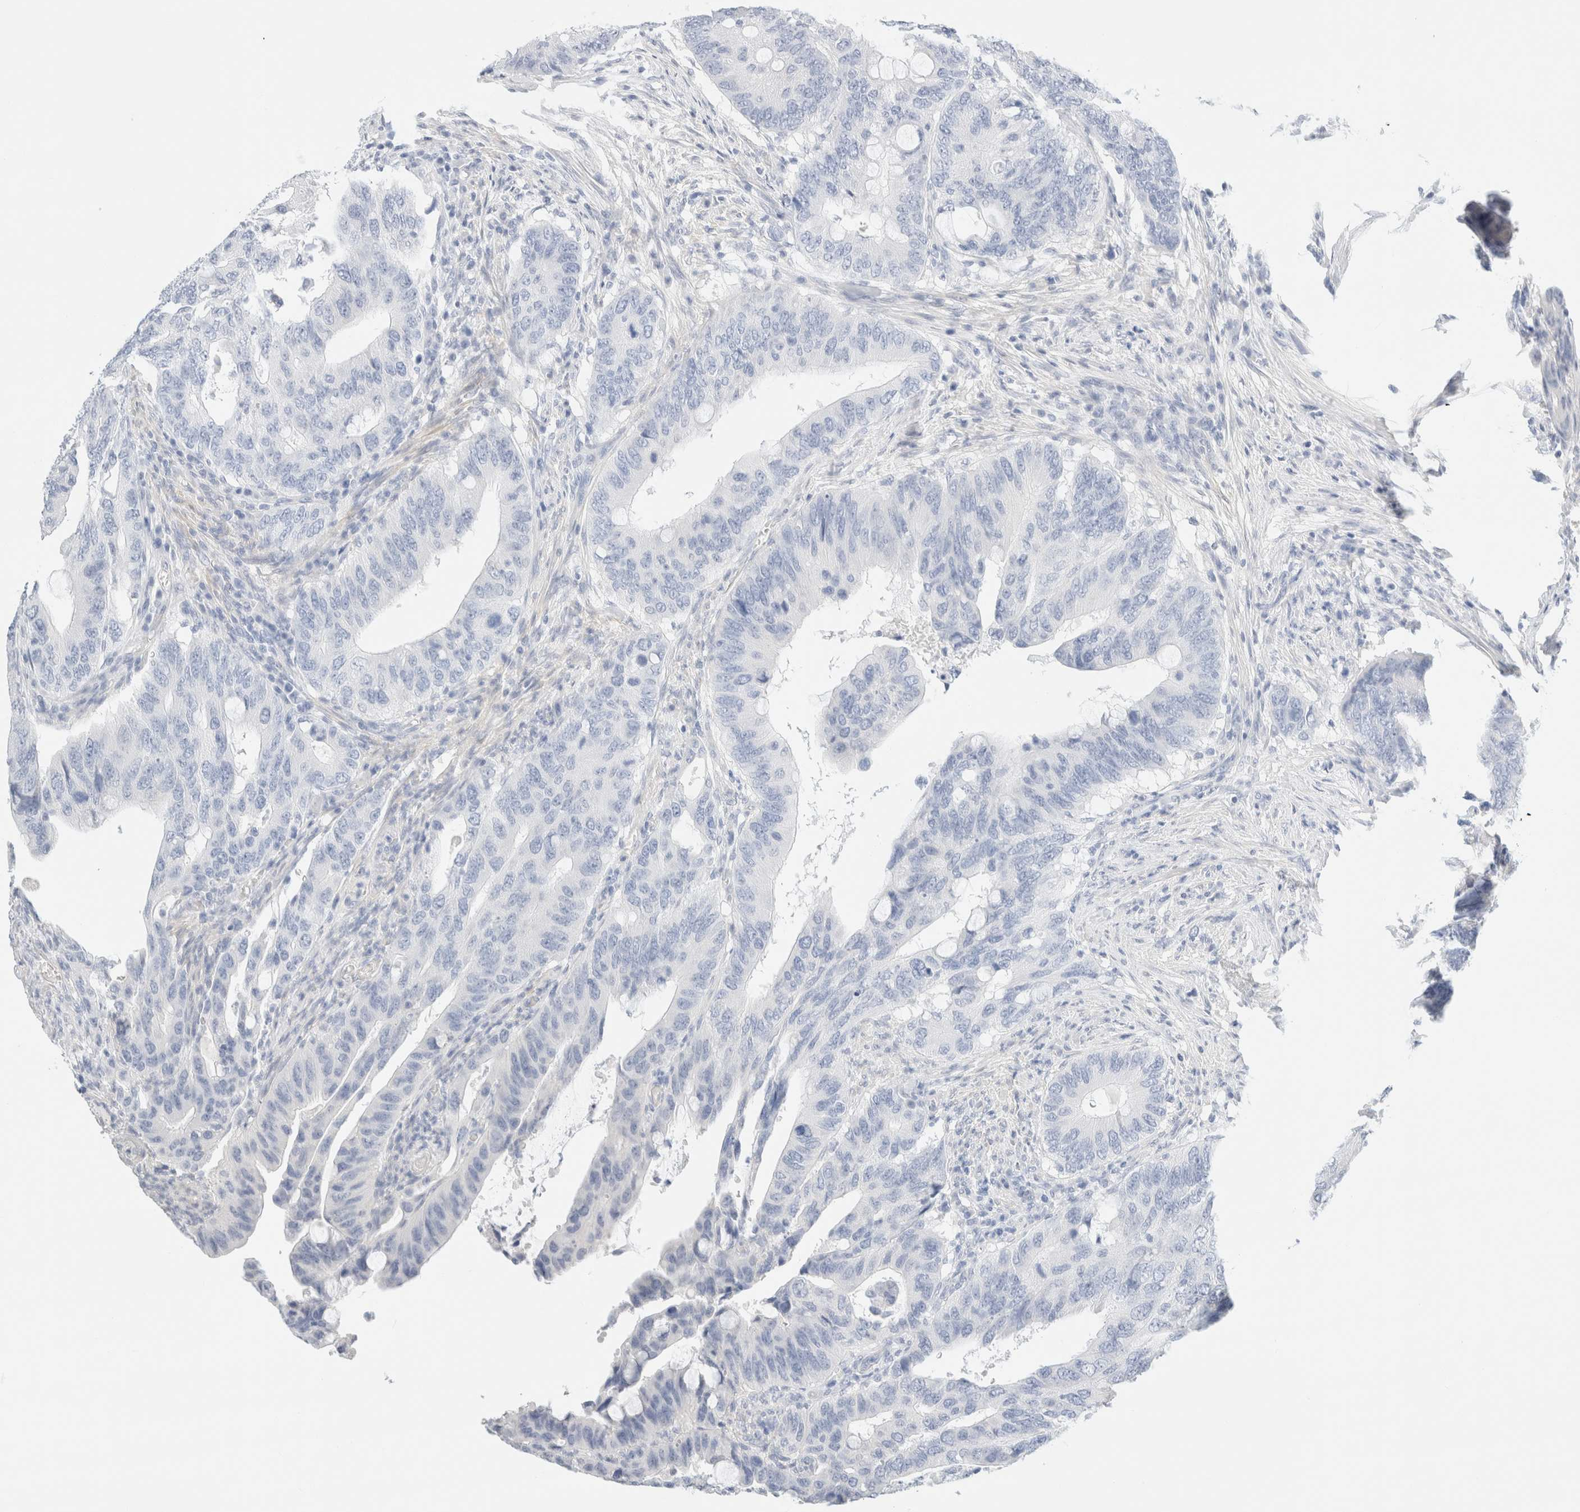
{"staining": {"intensity": "negative", "quantity": "none", "location": "none"}, "tissue": "colorectal cancer", "cell_type": "Tumor cells", "image_type": "cancer", "snomed": [{"axis": "morphology", "description": "Adenocarcinoma, NOS"}, {"axis": "topography", "description": "Colon"}], "caption": "Tumor cells are negative for brown protein staining in colorectal adenocarcinoma. (DAB immunohistochemistry (IHC) with hematoxylin counter stain).", "gene": "DPYS", "patient": {"sex": "male", "age": 71}}